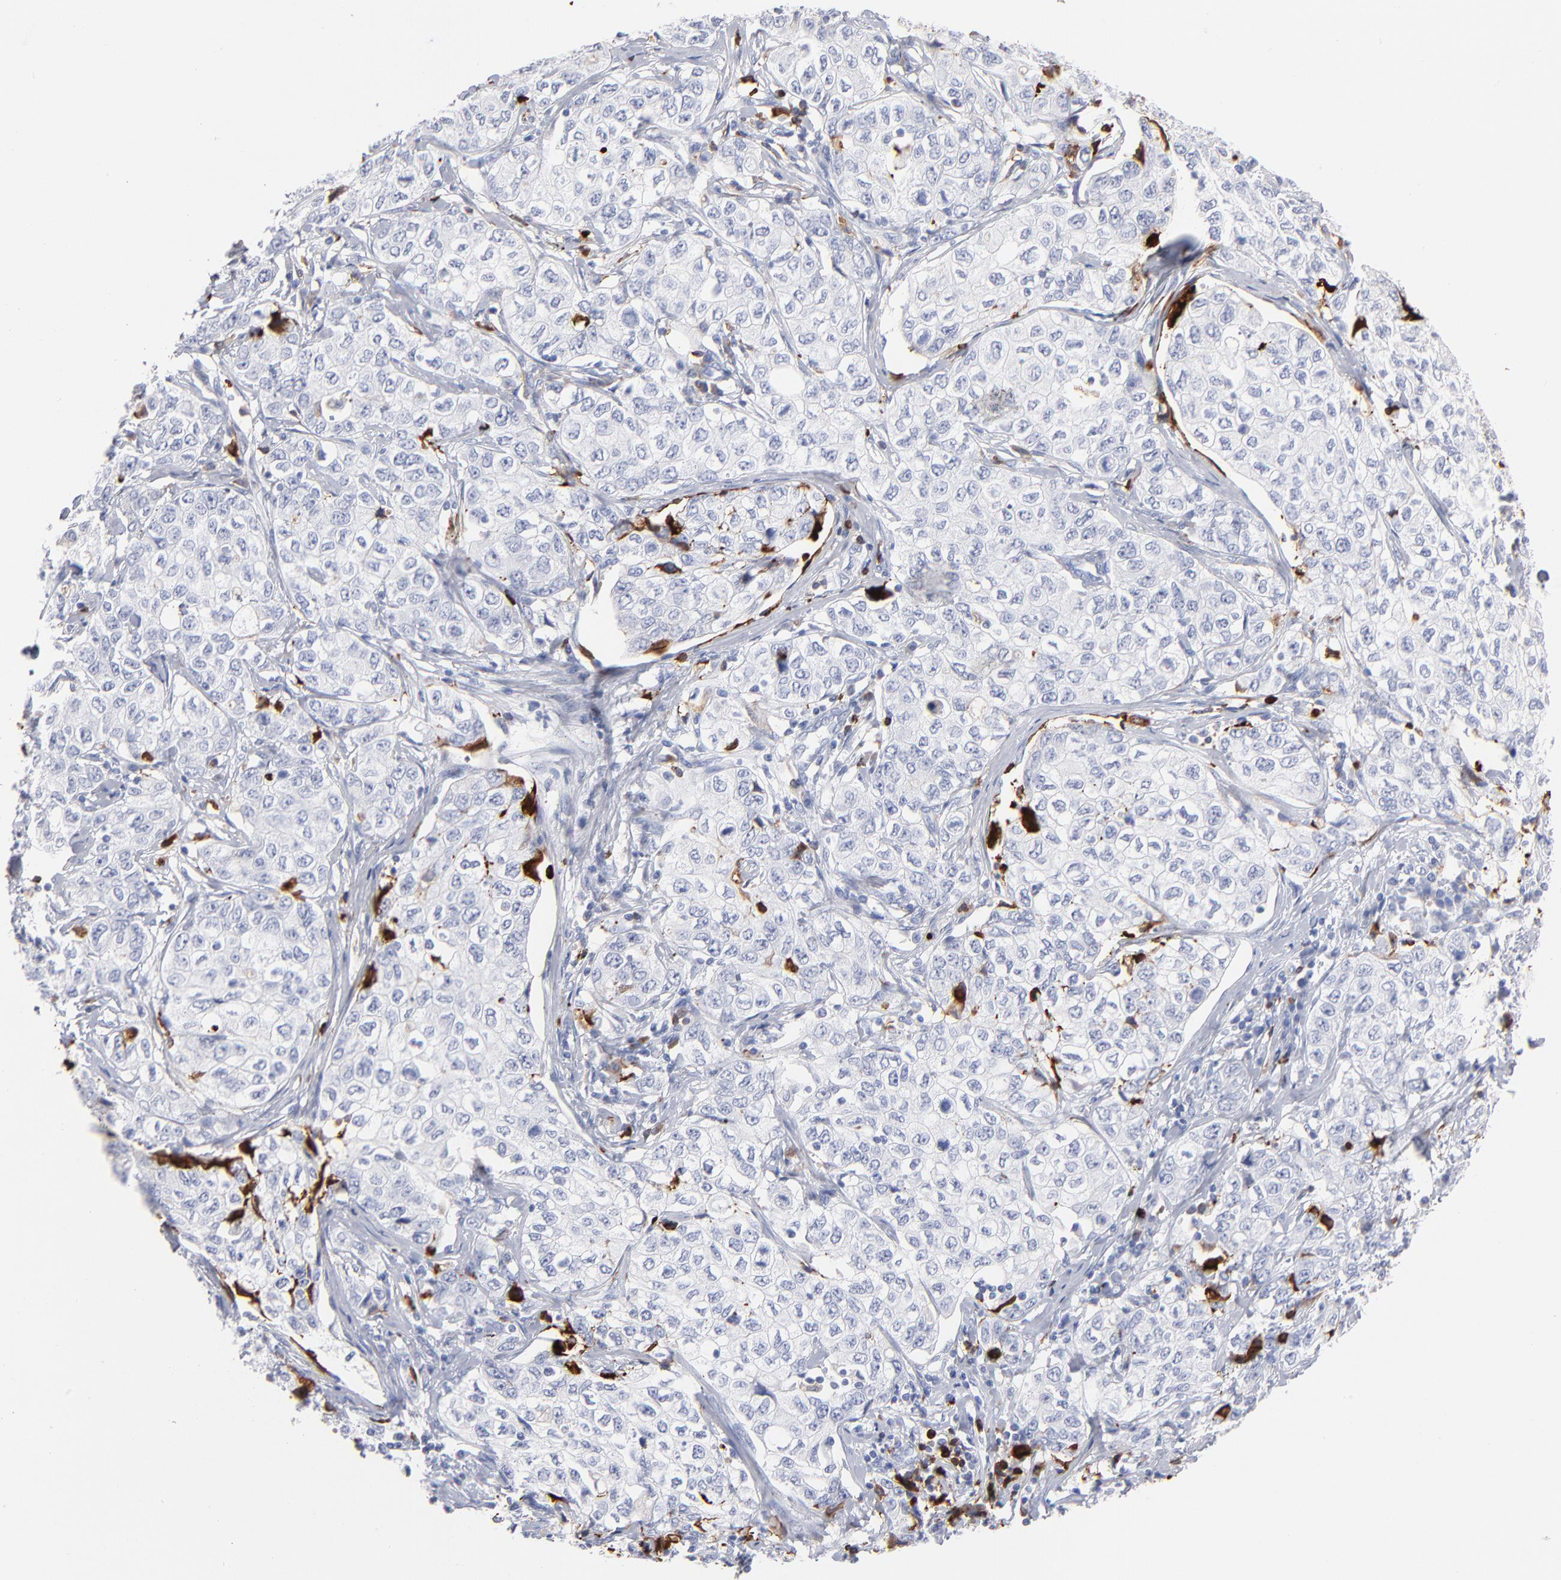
{"staining": {"intensity": "negative", "quantity": "none", "location": "none"}, "tissue": "stomach cancer", "cell_type": "Tumor cells", "image_type": "cancer", "snomed": [{"axis": "morphology", "description": "Adenocarcinoma, NOS"}, {"axis": "topography", "description": "Stomach"}], "caption": "This is an immunohistochemistry photomicrograph of stomach cancer (adenocarcinoma). There is no staining in tumor cells.", "gene": "APOH", "patient": {"sex": "male", "age": 48}}